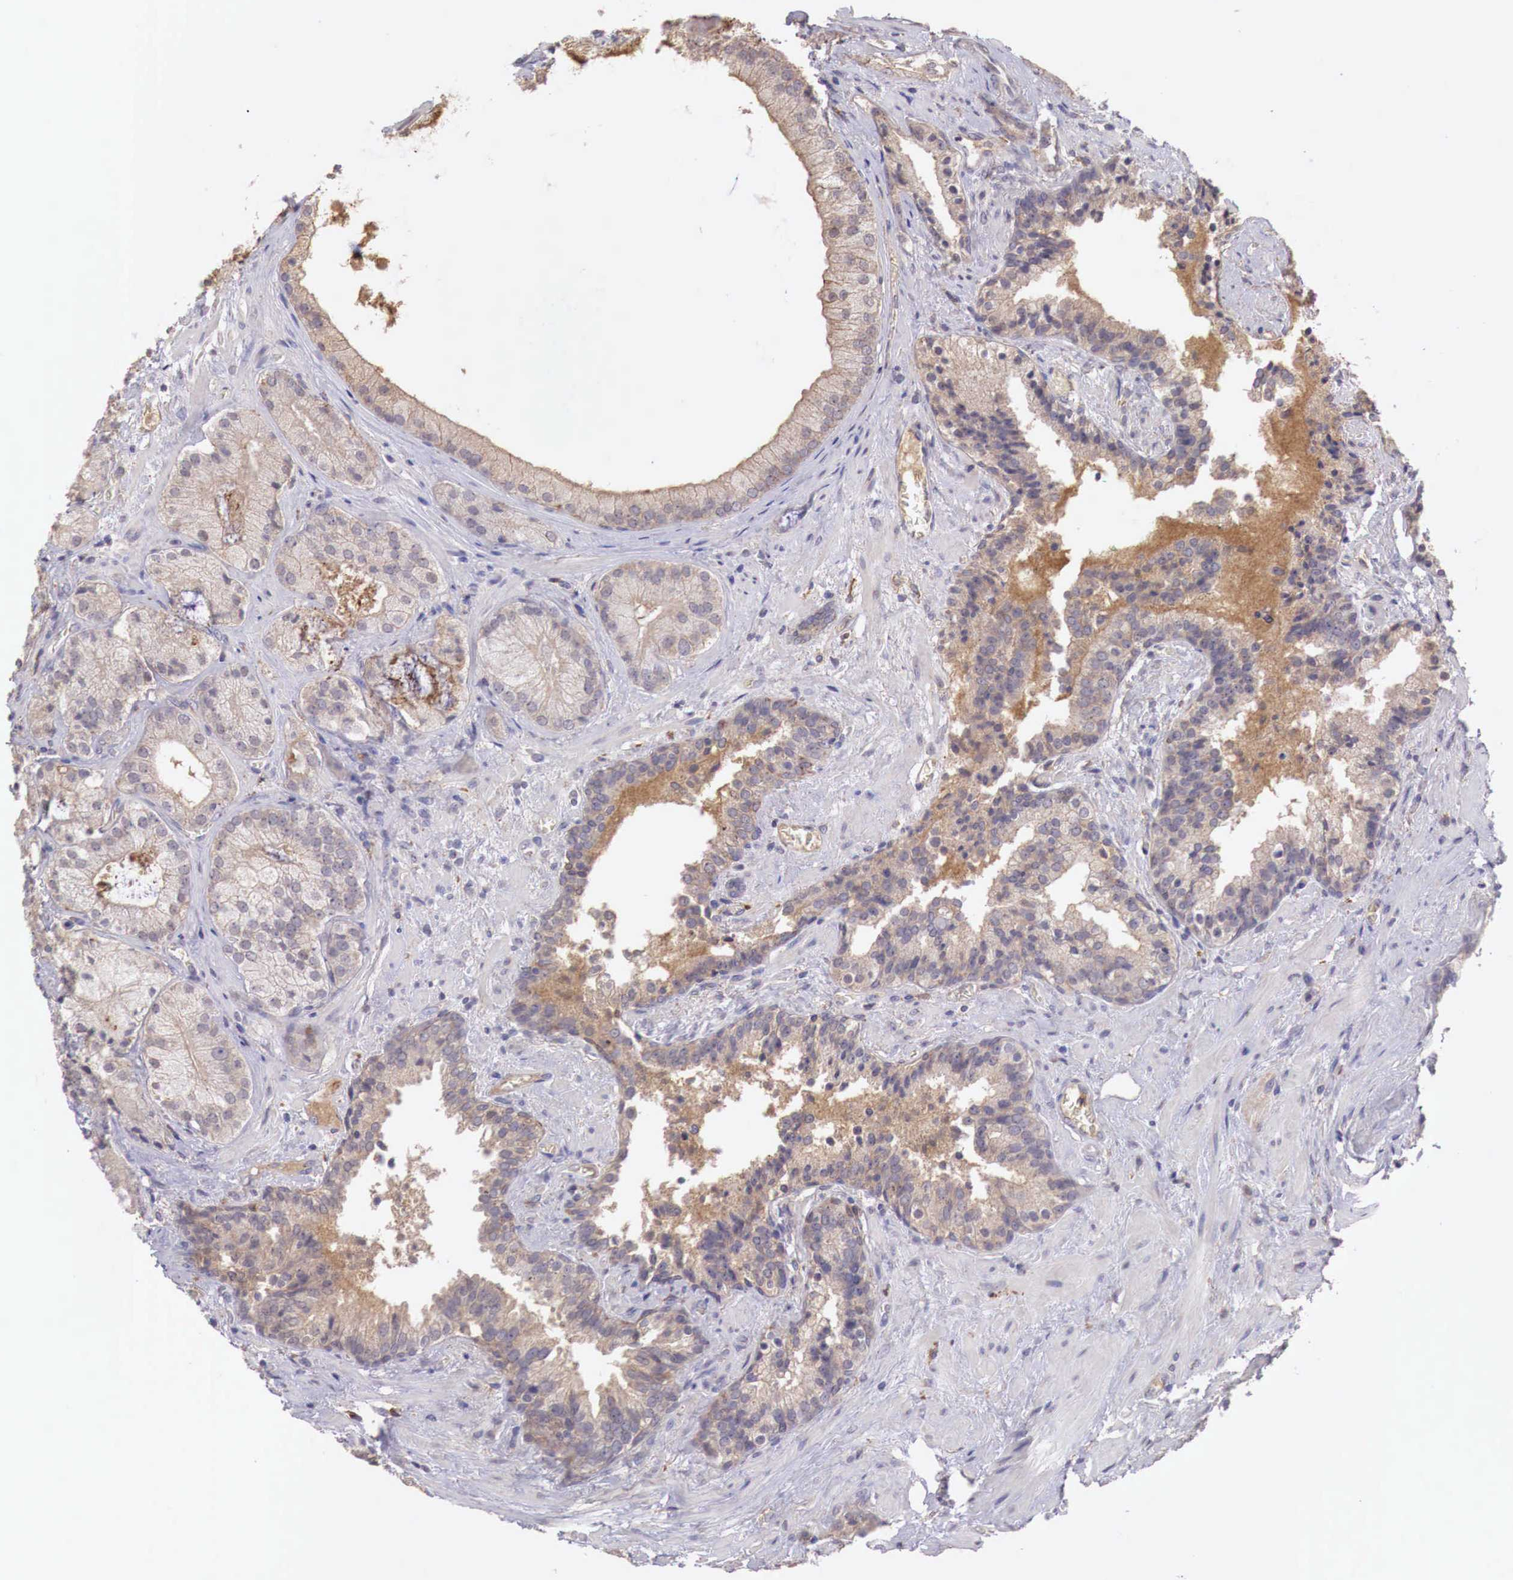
{"staining": {"intensity": "weak", "quantity": "25%-75%", "location": "cytoplasmic/membranous"}, "tissue": "prostate cancer", "cell_type": "Tumor cells", "image_type": "cancer", "snomed": [{"axis": "morphology", "description": "Adenocarcinoma, Medium grade"}, {"axis": "topography", "description": "Prostate"}], "caption": "Immunohistochemical staining of prostate adenocarcinoma (medium-grade) exhibits weak cytoplasmic/membranous protein positivity in about 25%-75% of tumor cells.", "gene": "CHRDL1", "patient": {"sex": "male", "age": 70}}